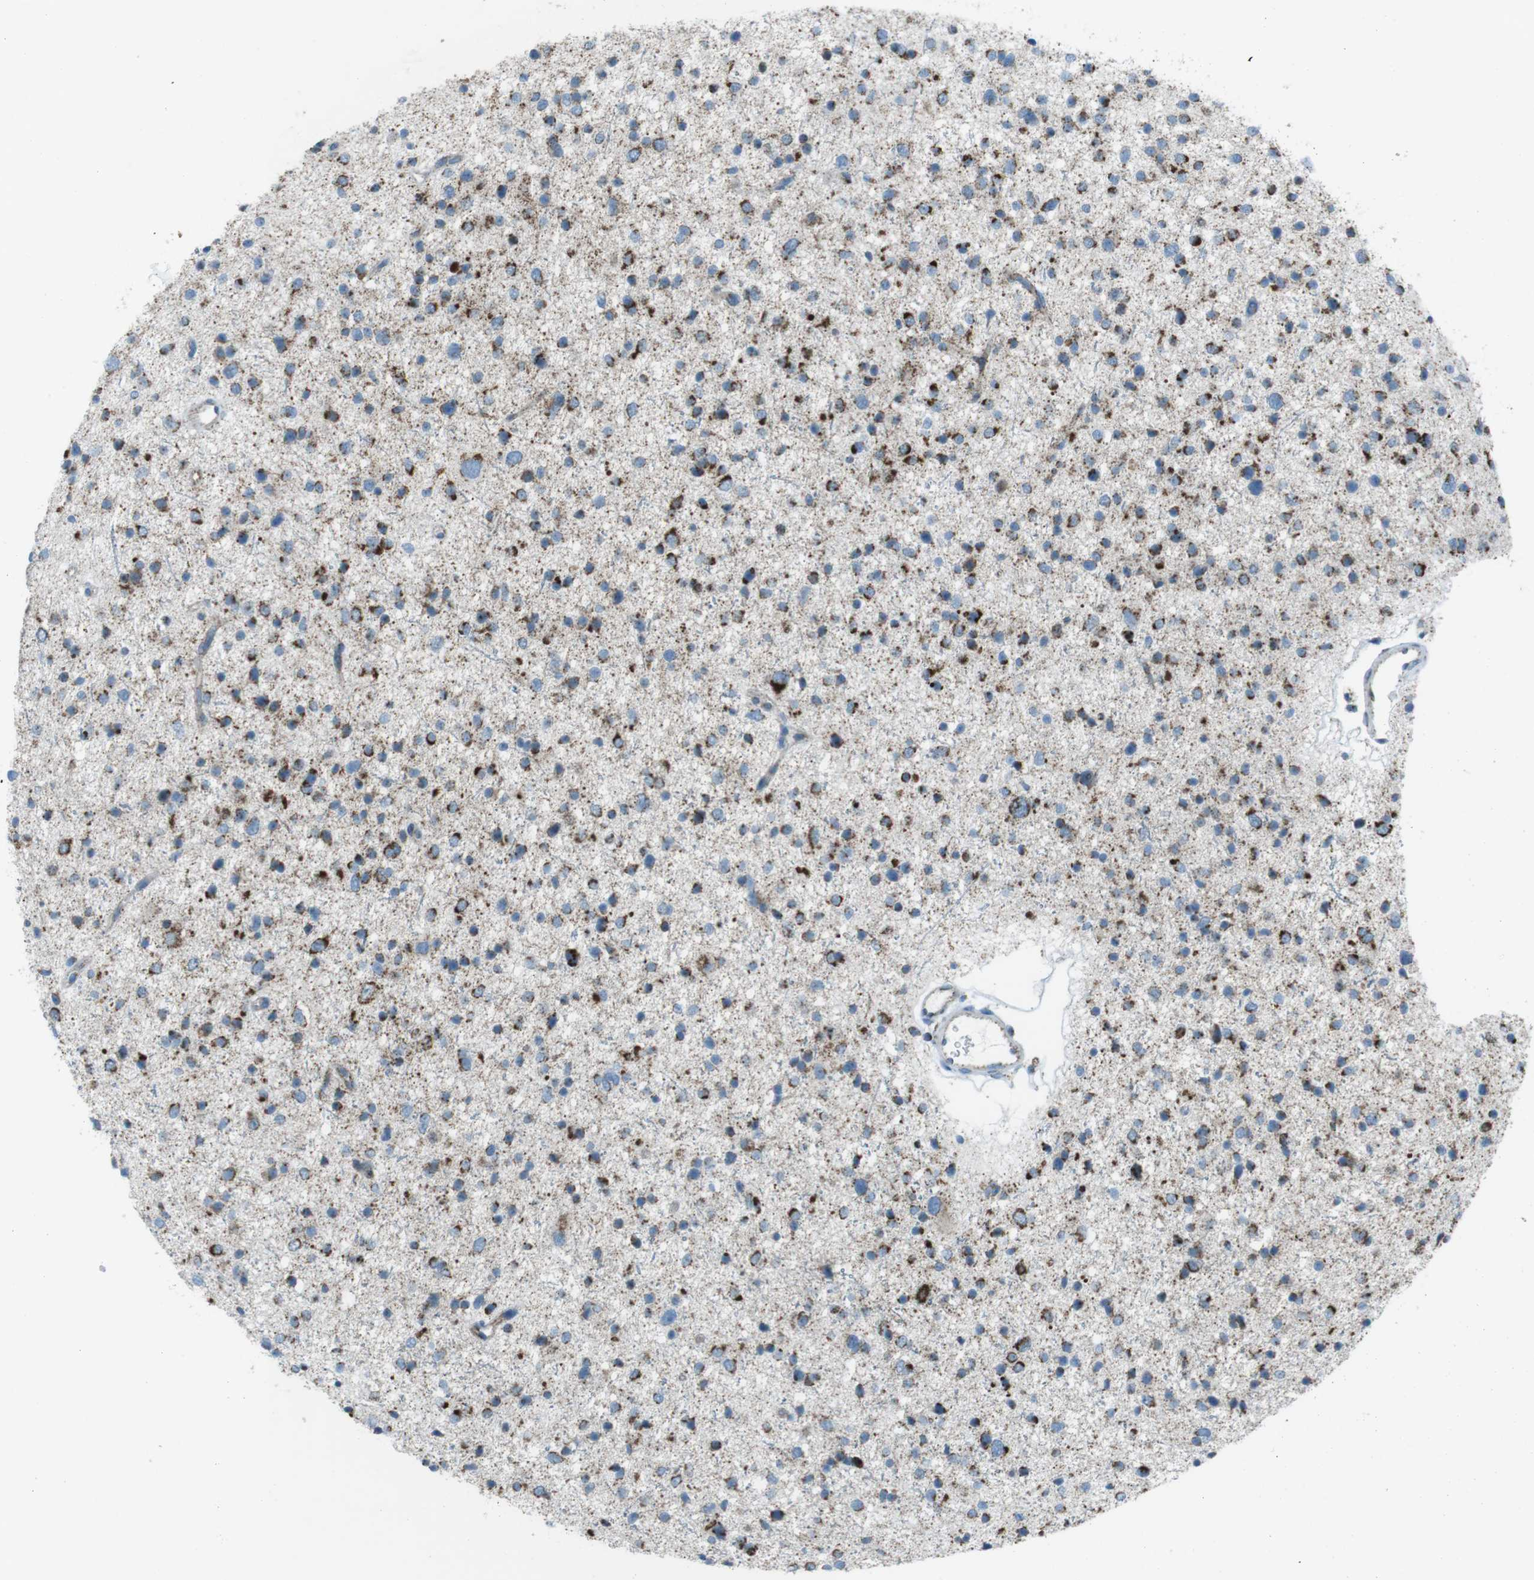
{"staining": {"intensity": "strong", "quantity": ">75%", "location": "cytoplasmic/membranous"}, "tissue": "glioma", "cell_type": "Tumor cells", "image_type": "cancer", "snomed": [{"axis": "morphology", "description": "Glioma, malignant, Low grade"}, {"axis": "topography", "description": "Brain"}], "caption": "The image reveals staining of malignant low-grade glioma, revealing strong cytoplasmic/membranous protein expression (brown color) within tumor cells.", "gene": "DNAJA3", "patient": {"sex": "female", "age": 37}}